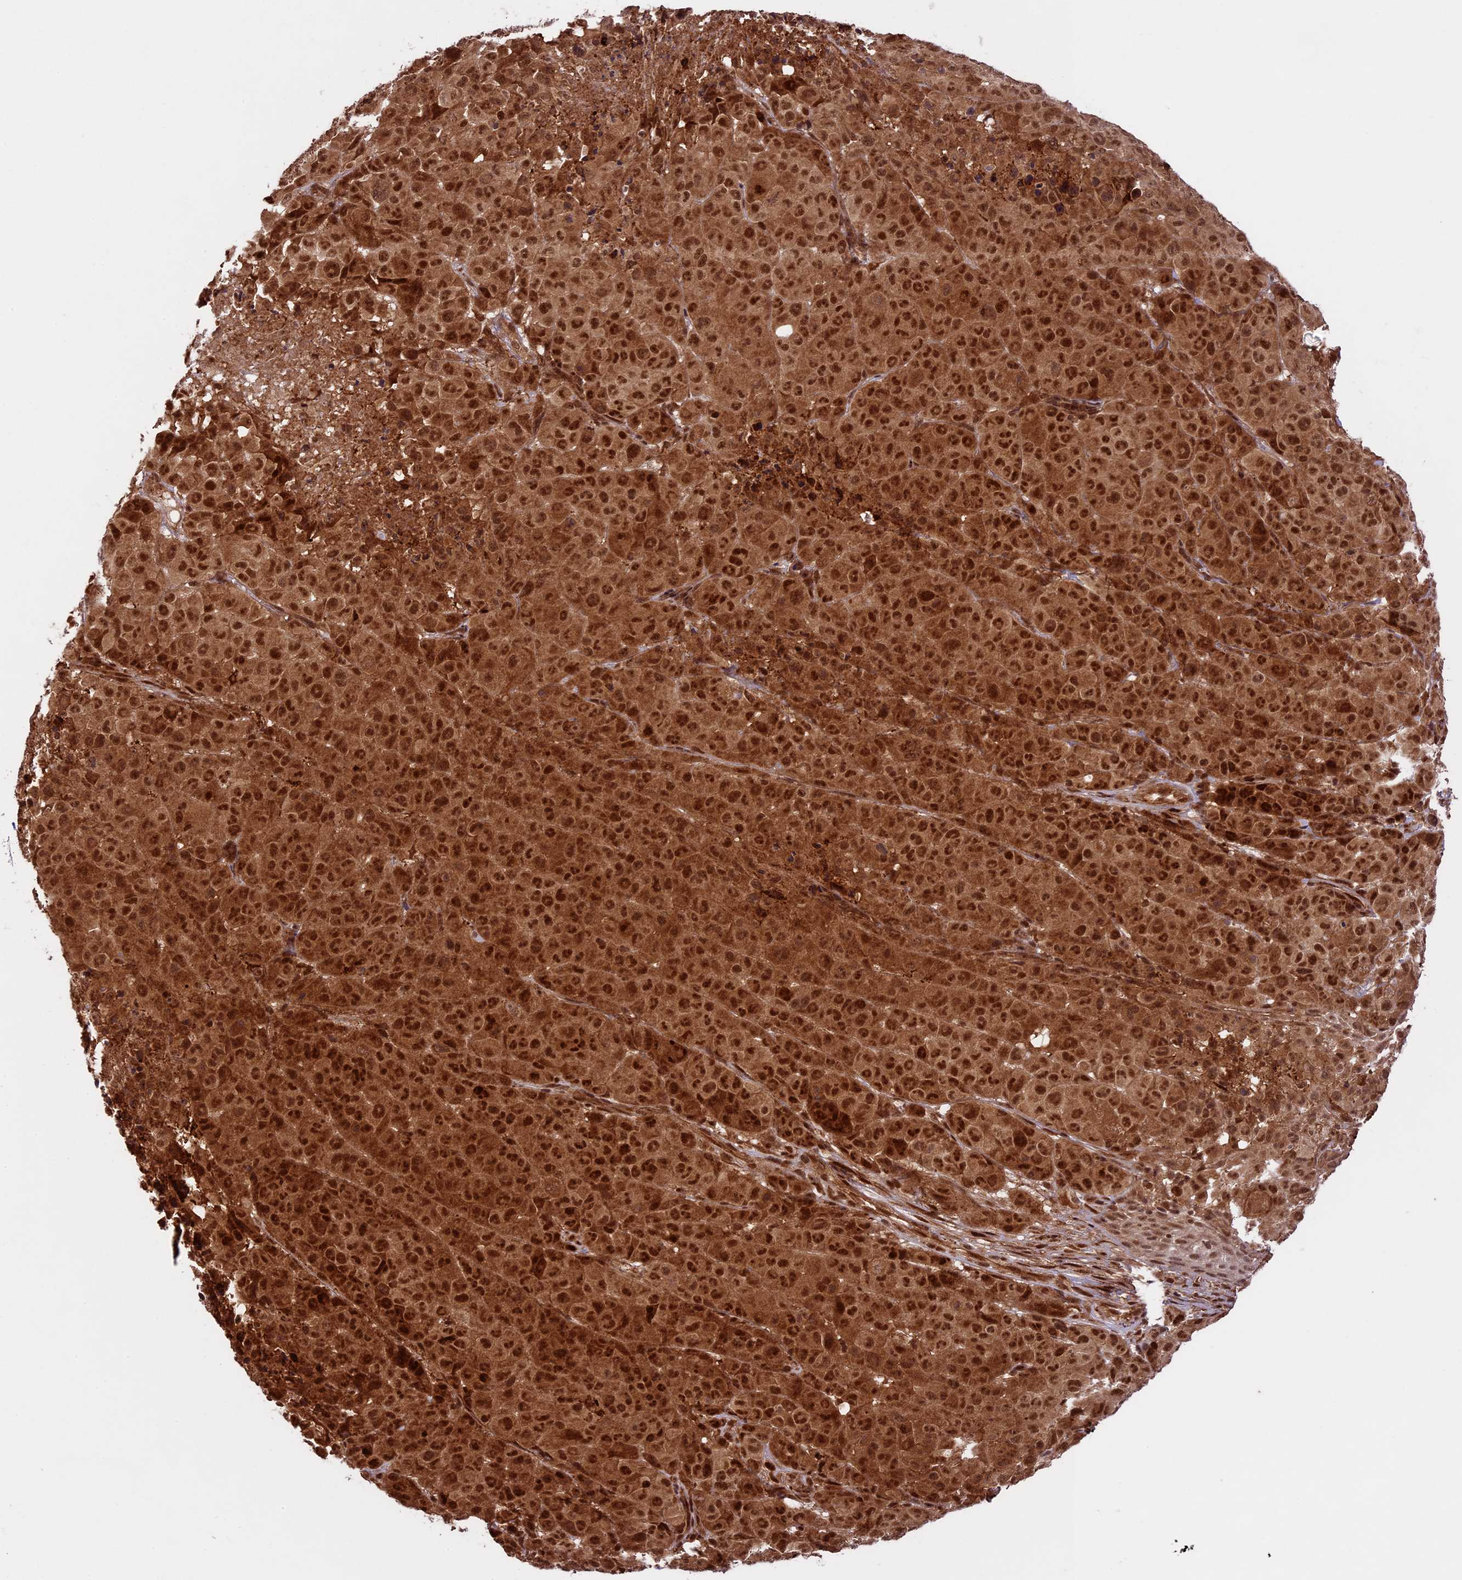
{"staining": {"intensity": "strong", "quantity": ">75%", "location": "cytoplasmic/membranous,nuclear"}, "tissue": "melanoma", "cell_type": "Tumor cells", "image_type": "cancer", "snomed": [{"axis": "morphology", "description": "Malignant melanoma, NOS"}, {"axis": "topography", "description": "Skin"}], "caption": "Immunohistochemistry (IHC) of human malignant melanoma reveals high levels of strong cytoplasmic/membranous and nuclear positivity in approximately >75% of tumor cells.", "gene": "DHX38", "patient": {"sex": "male", "age": 73}}